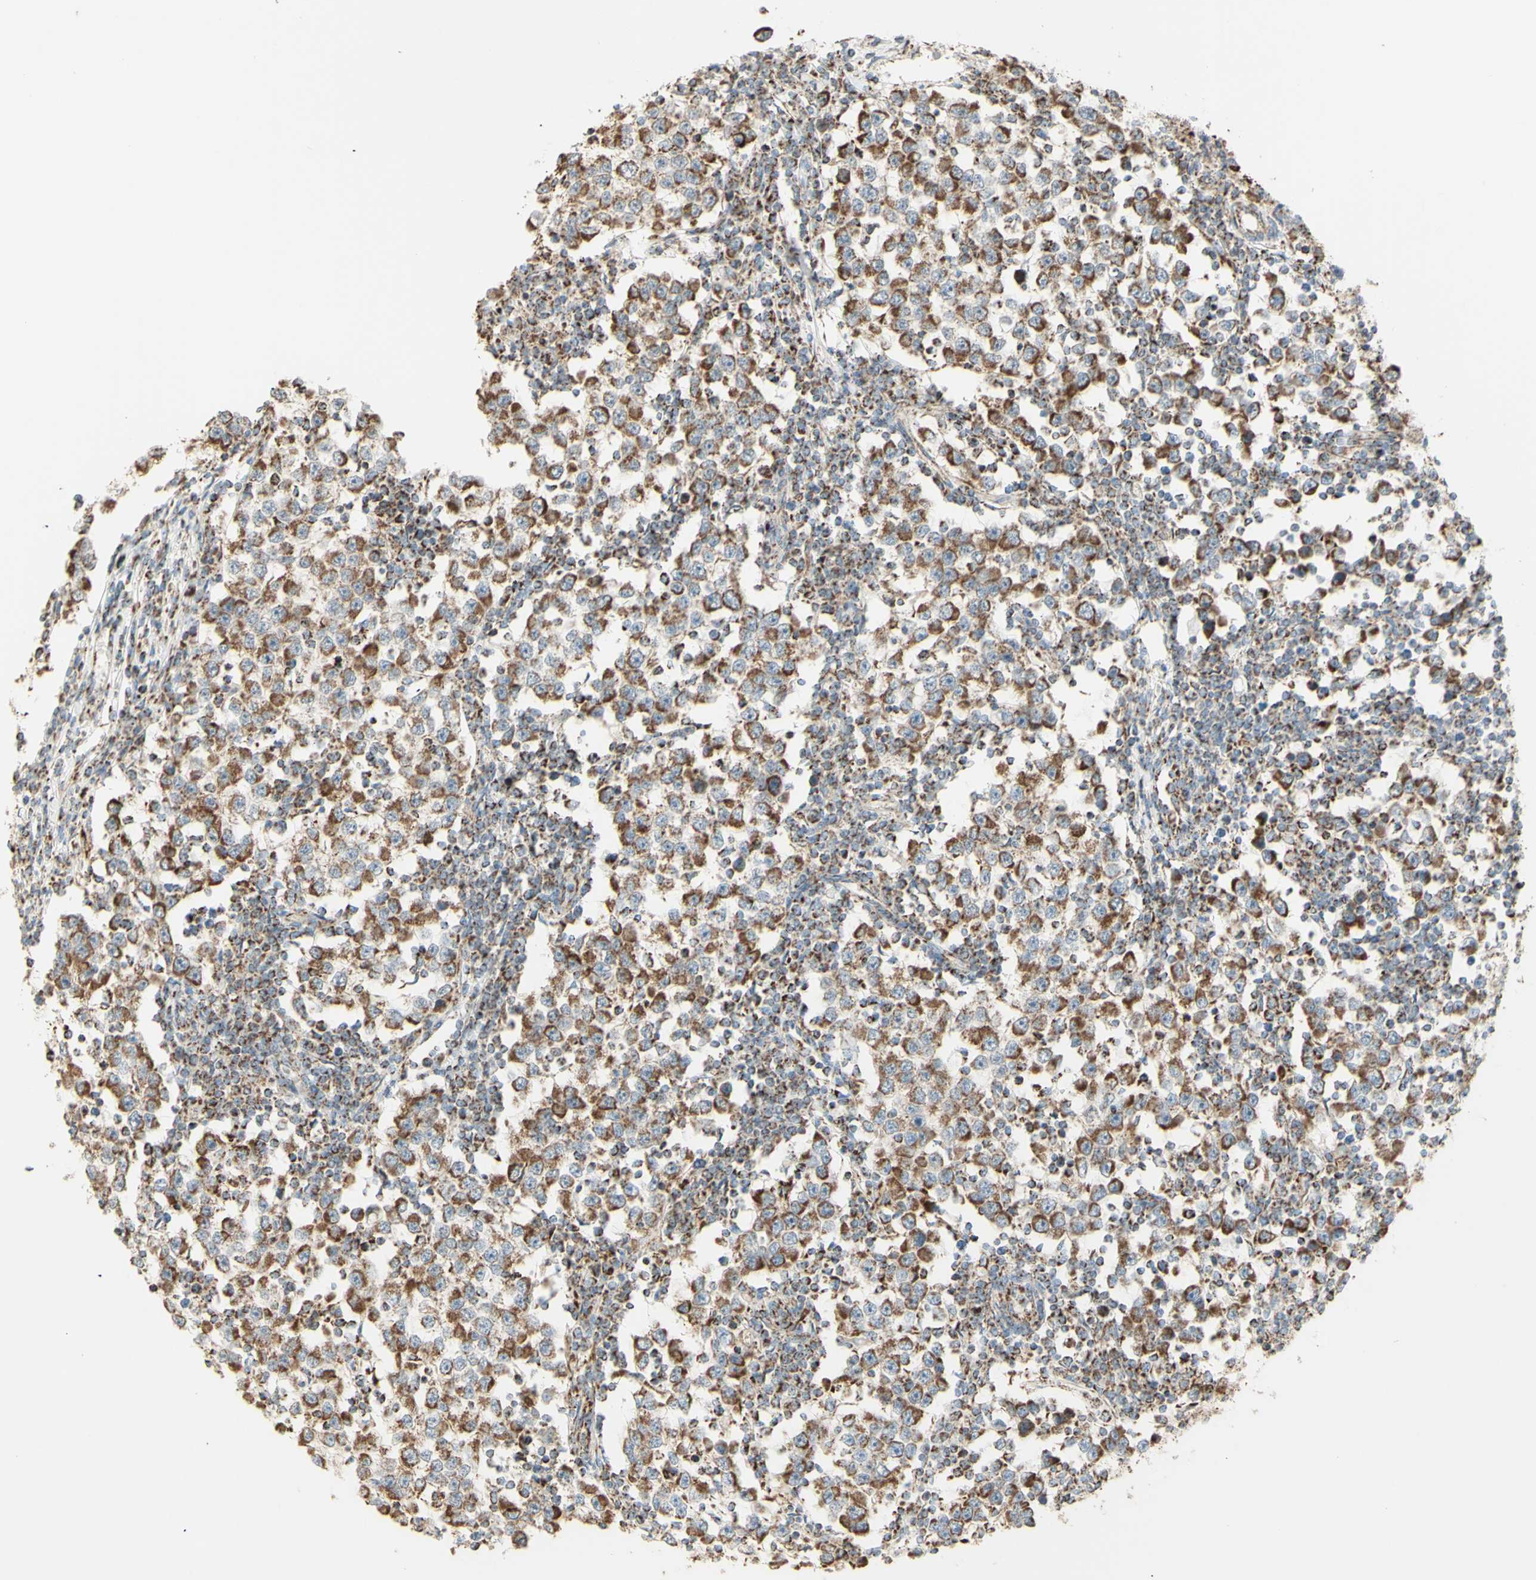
{"staining": {"intensity": "moderate", "quantity": ">75%", "location": "cytoplasmic/membranous"}, "tissue": "testis cancer", "cell_type": "Tumor cells", "image_type": "cancer", "snomed": [{"axis": "morphology", "description": "Seminoma, NOS"}, {"axis": "topography", "description": "Testis"}], "caption": "Immunohistochemical staining of seminoma (testis) reveals medium levels of moderate cytoplasmic/membranous protein expression in about >75% of tumor cells.", "gene": "LETM1", "patient": {"sex": "male", "age": 65}}